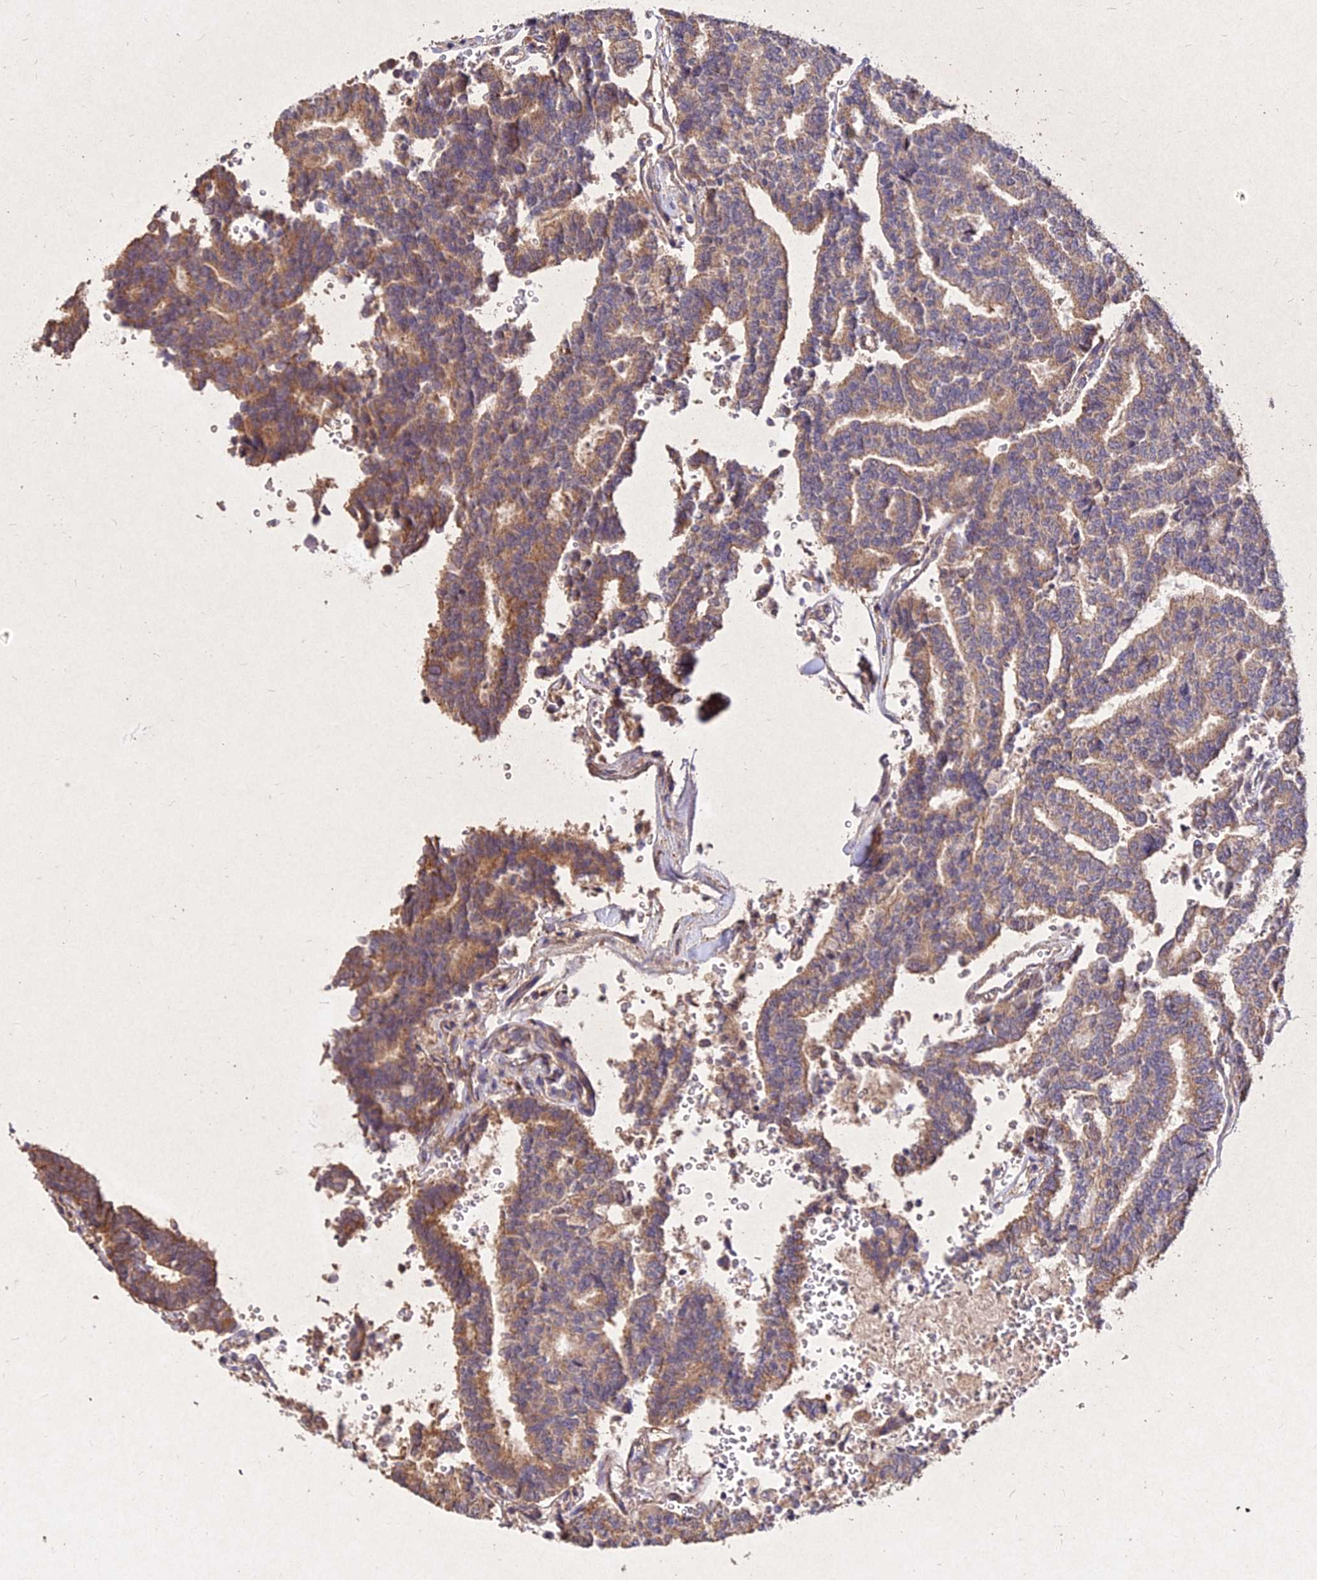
{"staining": {"intensity": "moderate", "quantity": ">75%", "location": "cytoplasmic/membranous"}, "tissue": "thyroid cancer", "cell_type": "Tumor cells", "image_type": "cancer", "snomed": [{"axis": "morphology", "description": "Papillary adenocarcinoma, NOS"}, {"axis": "topography", "description": "Thyroid gland"}], "caption": "IHC of thyroid cancer displays medium levels of moderate cytoplasmic/membranous staining in approximately >75% of tumor cells.", "gene": "SKA1", "patient": {"sex": "female", "age": 35}}